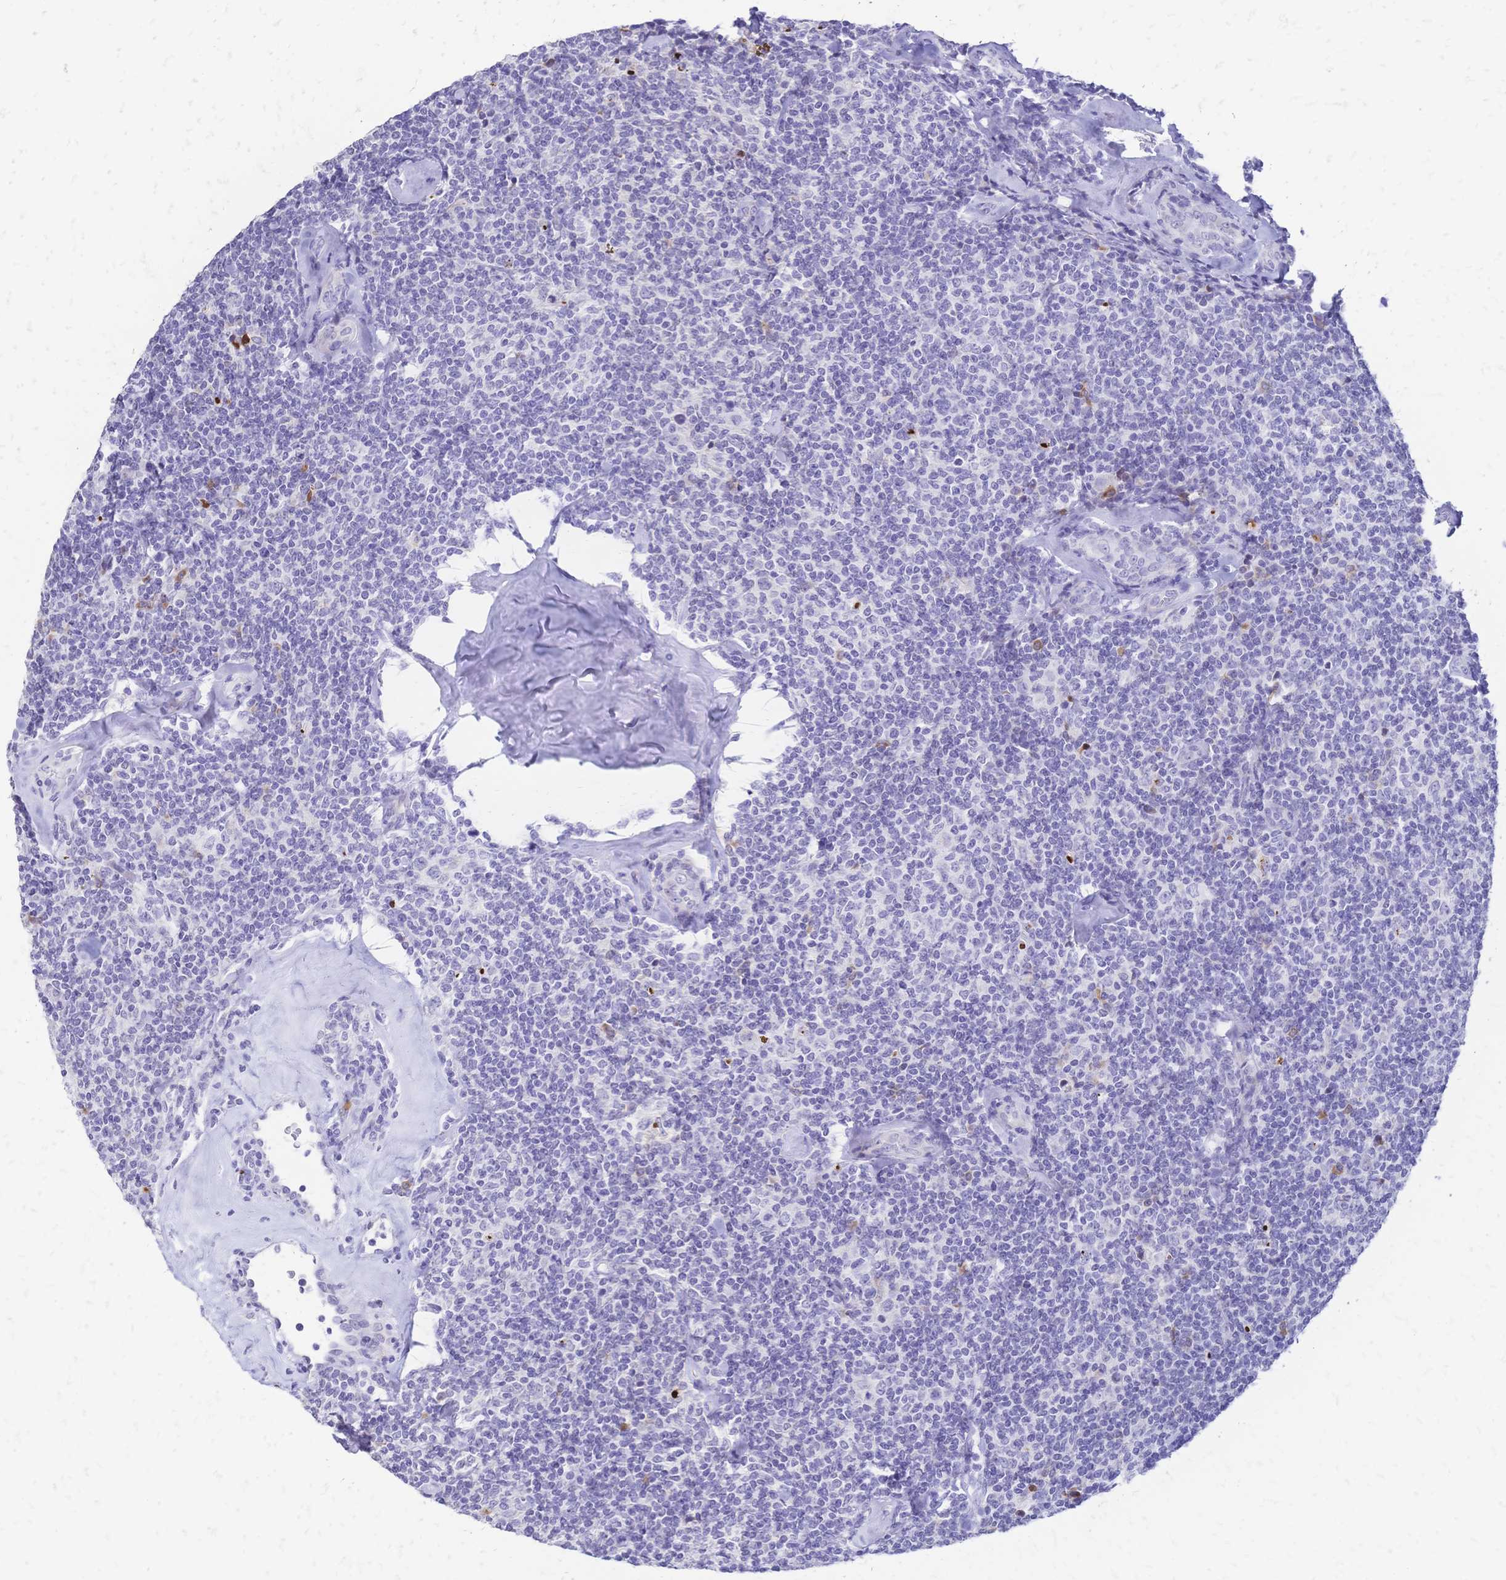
{"staining": {"intensity": "negative", "quantity": "none", "location": "none"}, "tissue": "lymphoma", "cell_type": "Tumor cells", "image_type": "cancer", "snomed": [{"axis": "morphology", "description": "Malignant lymphoma, non-Hodgkin's type, Low grade"}, {"axis": "topography", "description": "Lymph node"}], "caption": "DAB (3,3'-diaminobenzidine) immunohistochemical staining of malignant lymphoma, non-Hodgkin's type (low-grade) exhibits no significant staining in tumor cells.", "gene": "GRB7", "patient": {"sex": "female", "age": 56}}